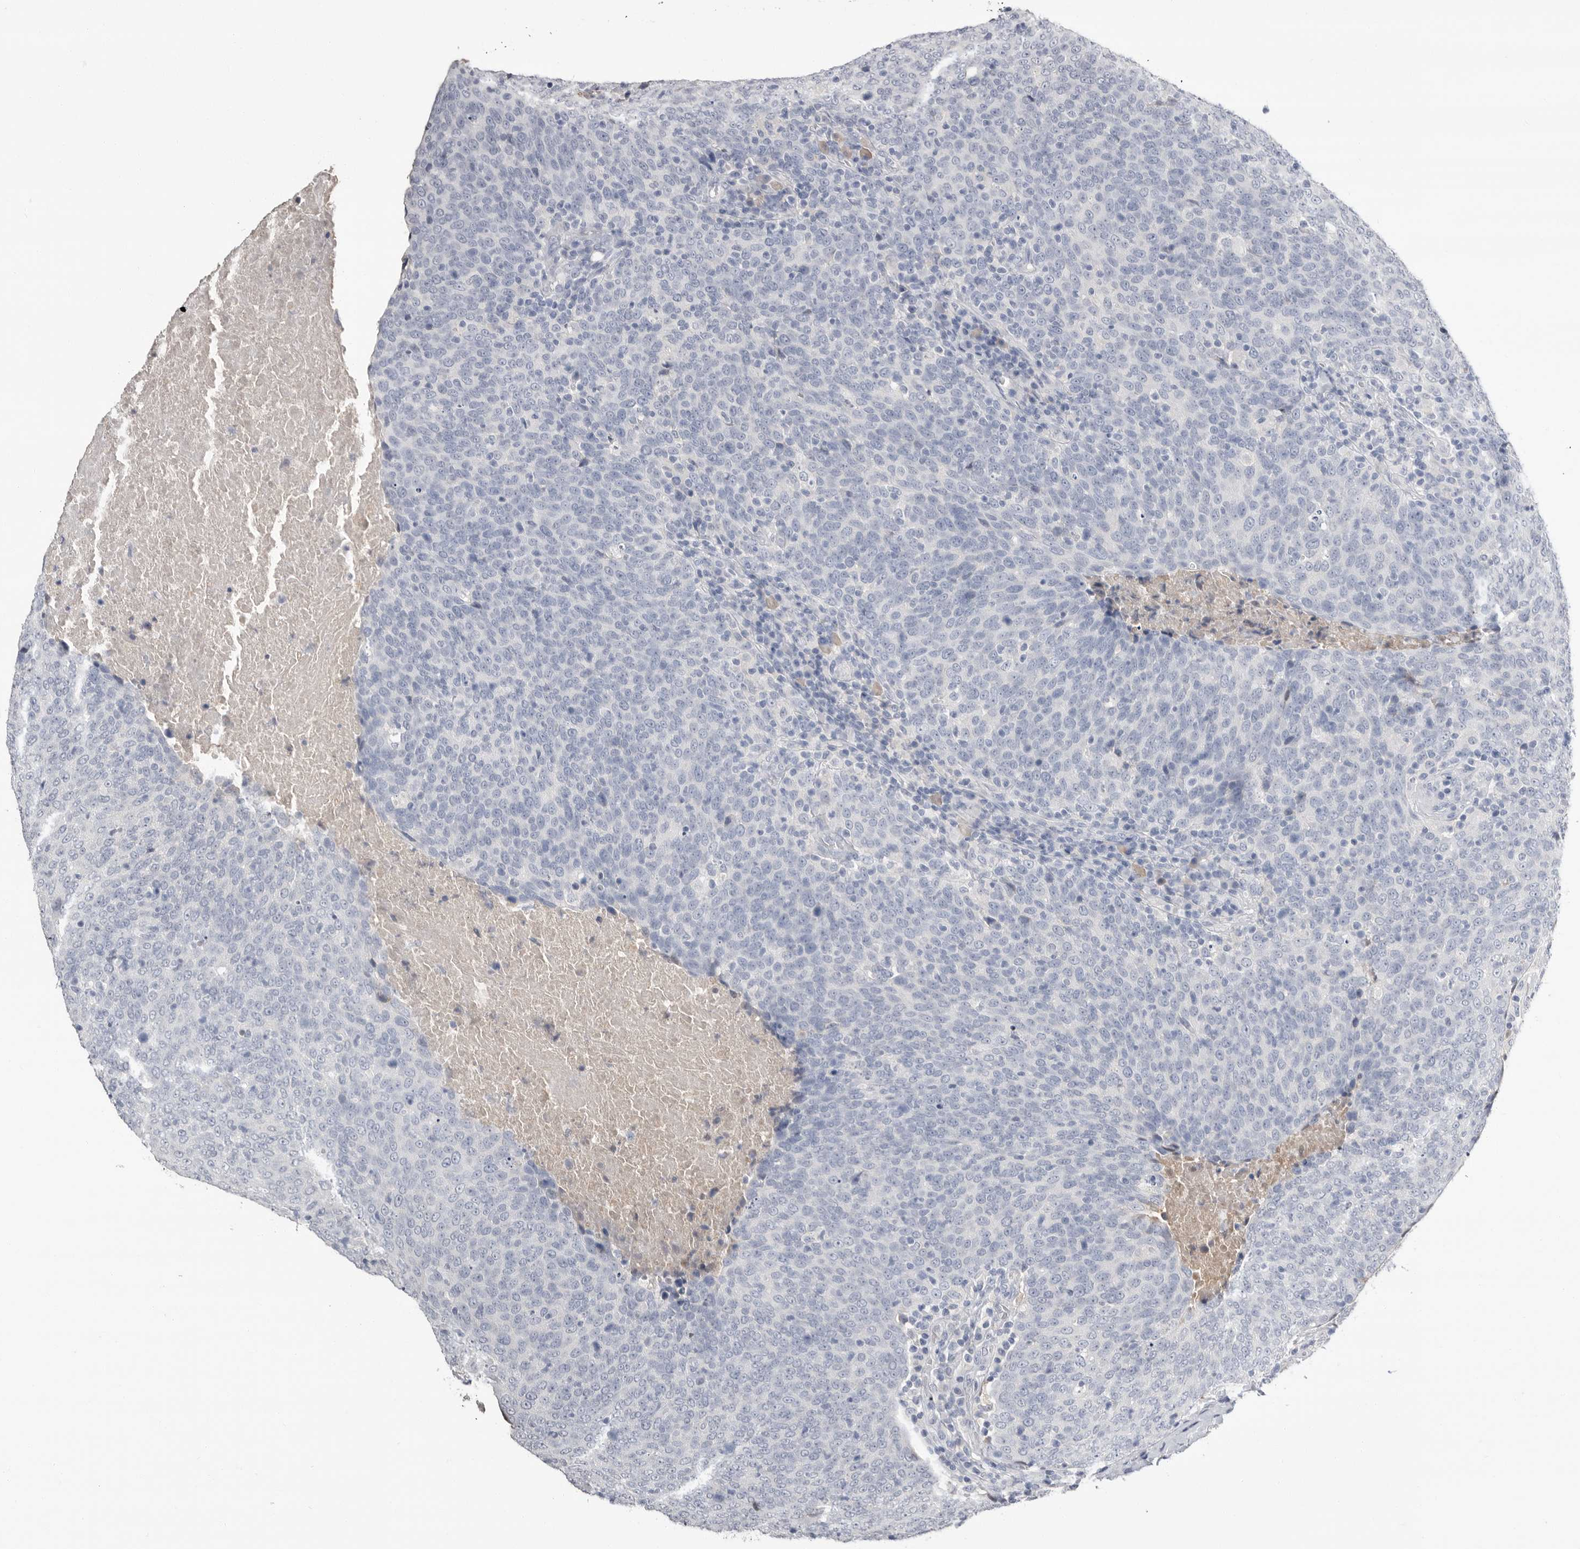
{"staining": {"intensity": "negative", "quantity": "none", "location": "none"}, "tissue": "head and neck cancer", "cell_type": "Tumor cells", "image_type": "cancer", "snomed": [{"axis": "morphology", "description": "Squamous cell carcinoma, NOS"}, {"axis": "morphology", "description": "Squamous cell carcinoma, metastatic, NOS"}, {"axis": "topography", "description": "Lymph node"}, {"axis": "topography", "description": "Head-Neck"}], "caption": "DAB (3,3'-diaminobenzidine) immunohistochemical staining of head and neck cancer (metastatic squamous cell carcinoma) demonstrates no significant positivity in tumor cells. (DAB IHC with hematoxylin counter stain).", "gene": "APOA2", "patient": {"sex": "male", "age": 62}}